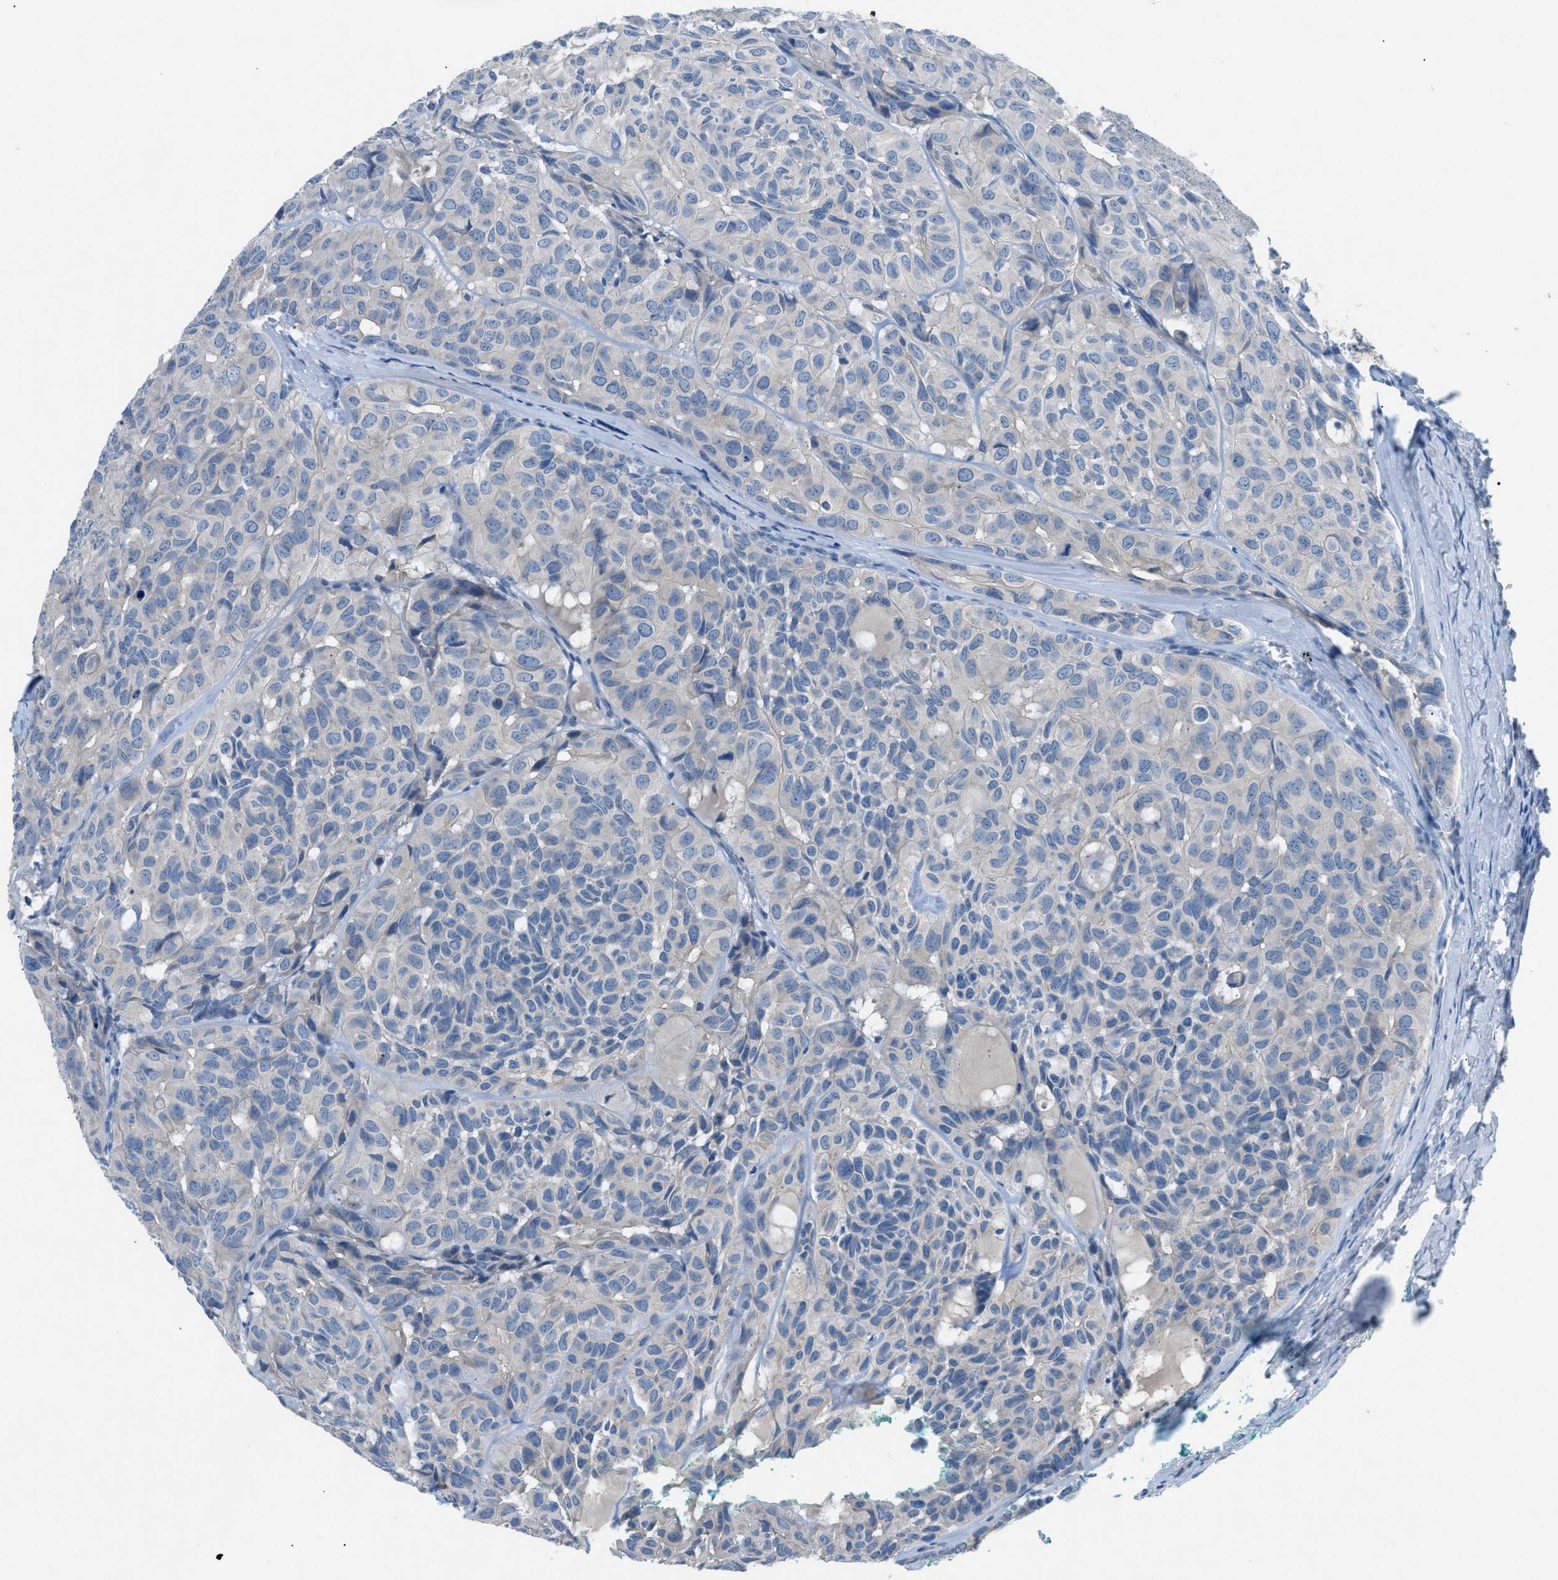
{"staining": {"intensity": "negative", "quantity": "none", "location": "none"}, "tissue": "head and neck cancer", "cell_type": "Tumor cells", "image_type": "cancer", "snomed": [{"axis": "morphology", "description": "Adenocarcinoma, NOS"}, {"axis": "topography", "description": "Salivary gland, NOS"}, {"axis": "topography", "description": "Head-Neck"}], "caption": "Immunohistochemistry of head and neck cancer (adenocarcinoma) shows no positivity in tumor cells.", "gene": "C5AR2", "patient": {"sex": "female", "age": 76}}